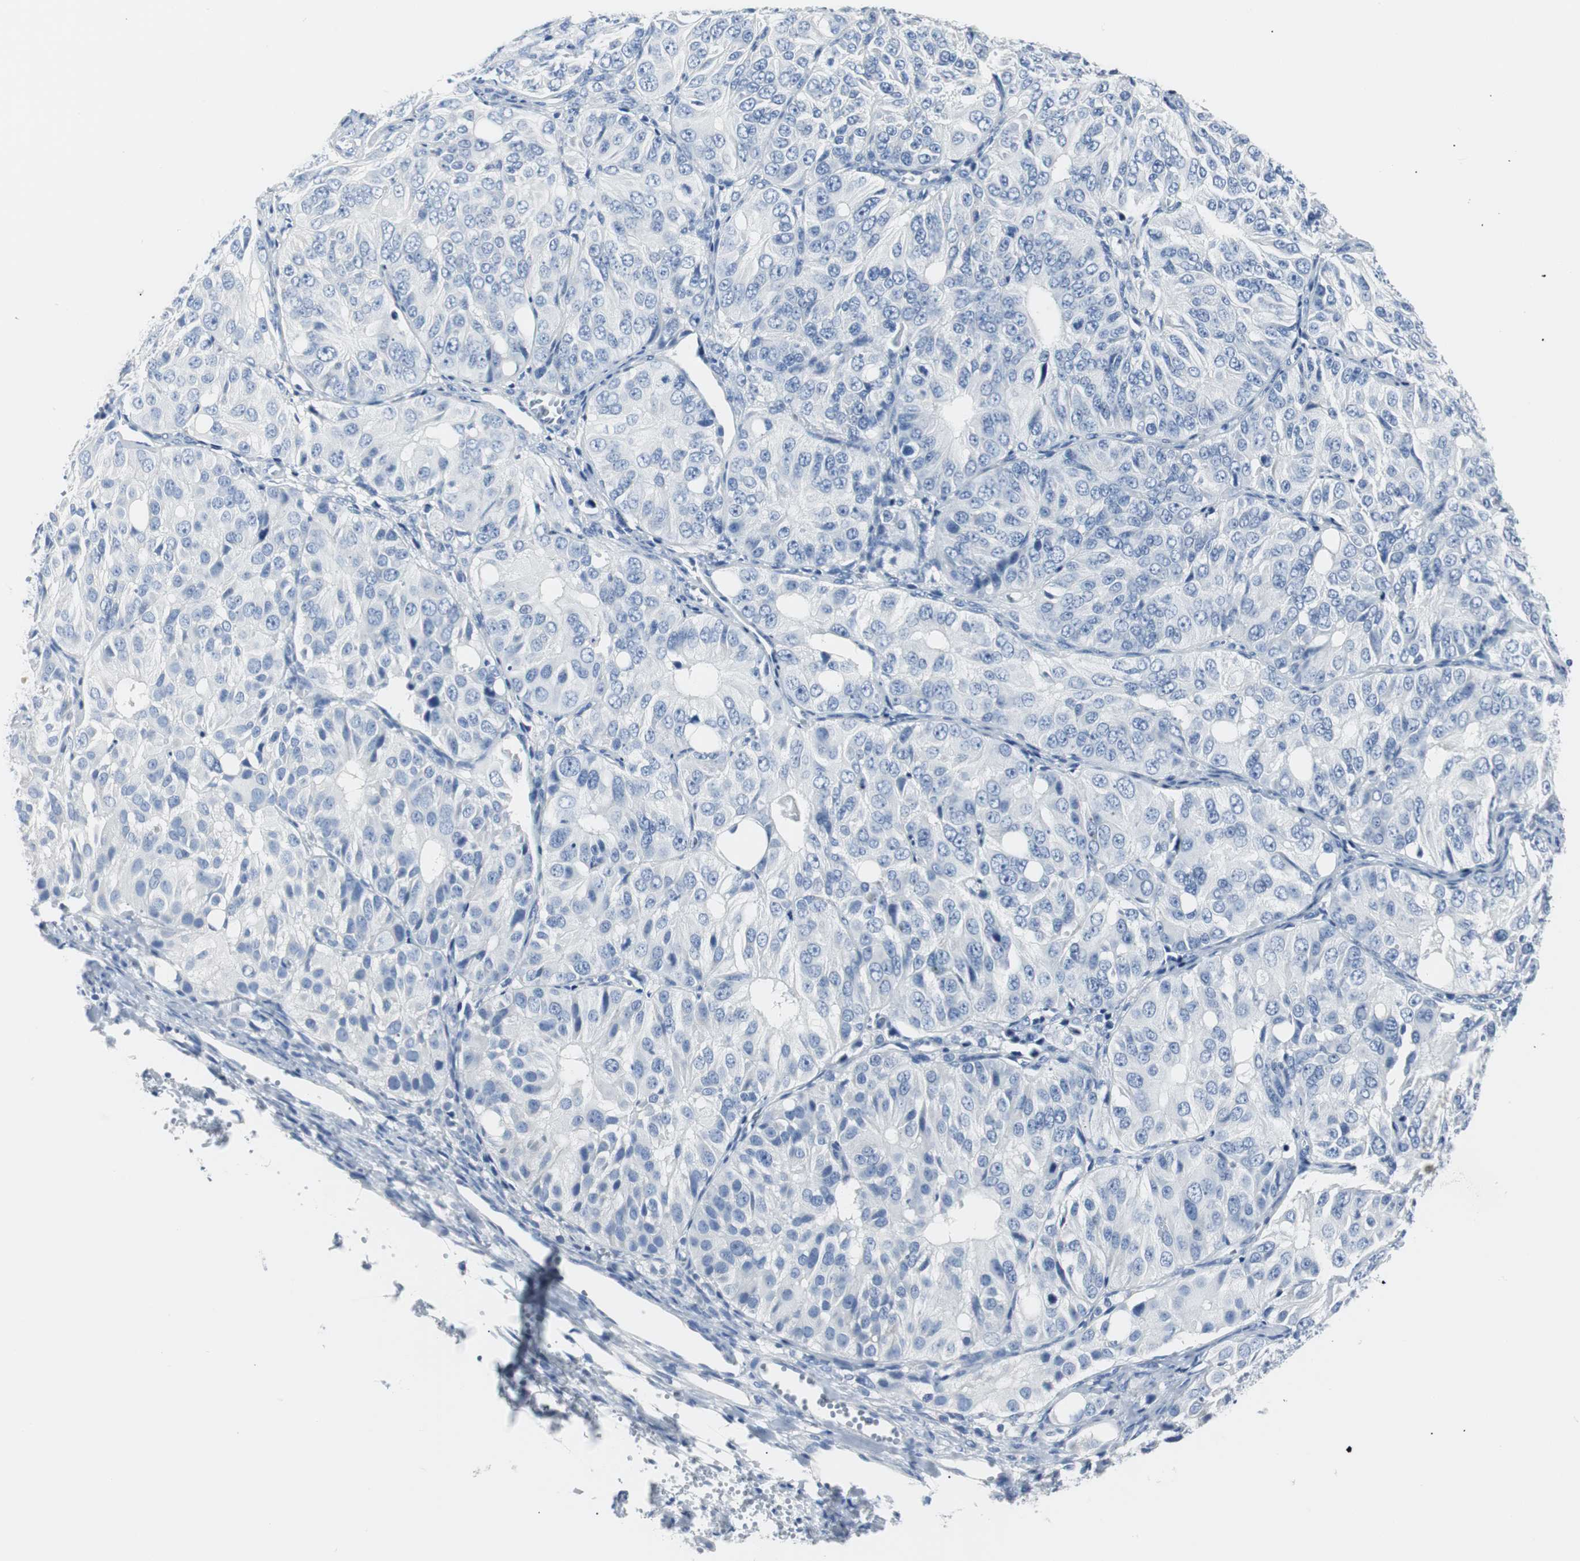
{"staining": {"intensity": "negative", "quantity": "none", "location": "none"}, "tissue": "ovarian cancer", "cell_type": "Tumor cells", "image_type": "cancer", "snomed": [{"axis": "morphology", "description": "Carcinoma, endometroid"}, {"axis": "topography", "description": "Ovary"}], "caption": "Protein analysis of ovarian cancer (endometroid carcinoma) reveals no significant positivity in tumor cells.", "gene": "GAP43", "patient": {"sex": "female", "age": 51}}